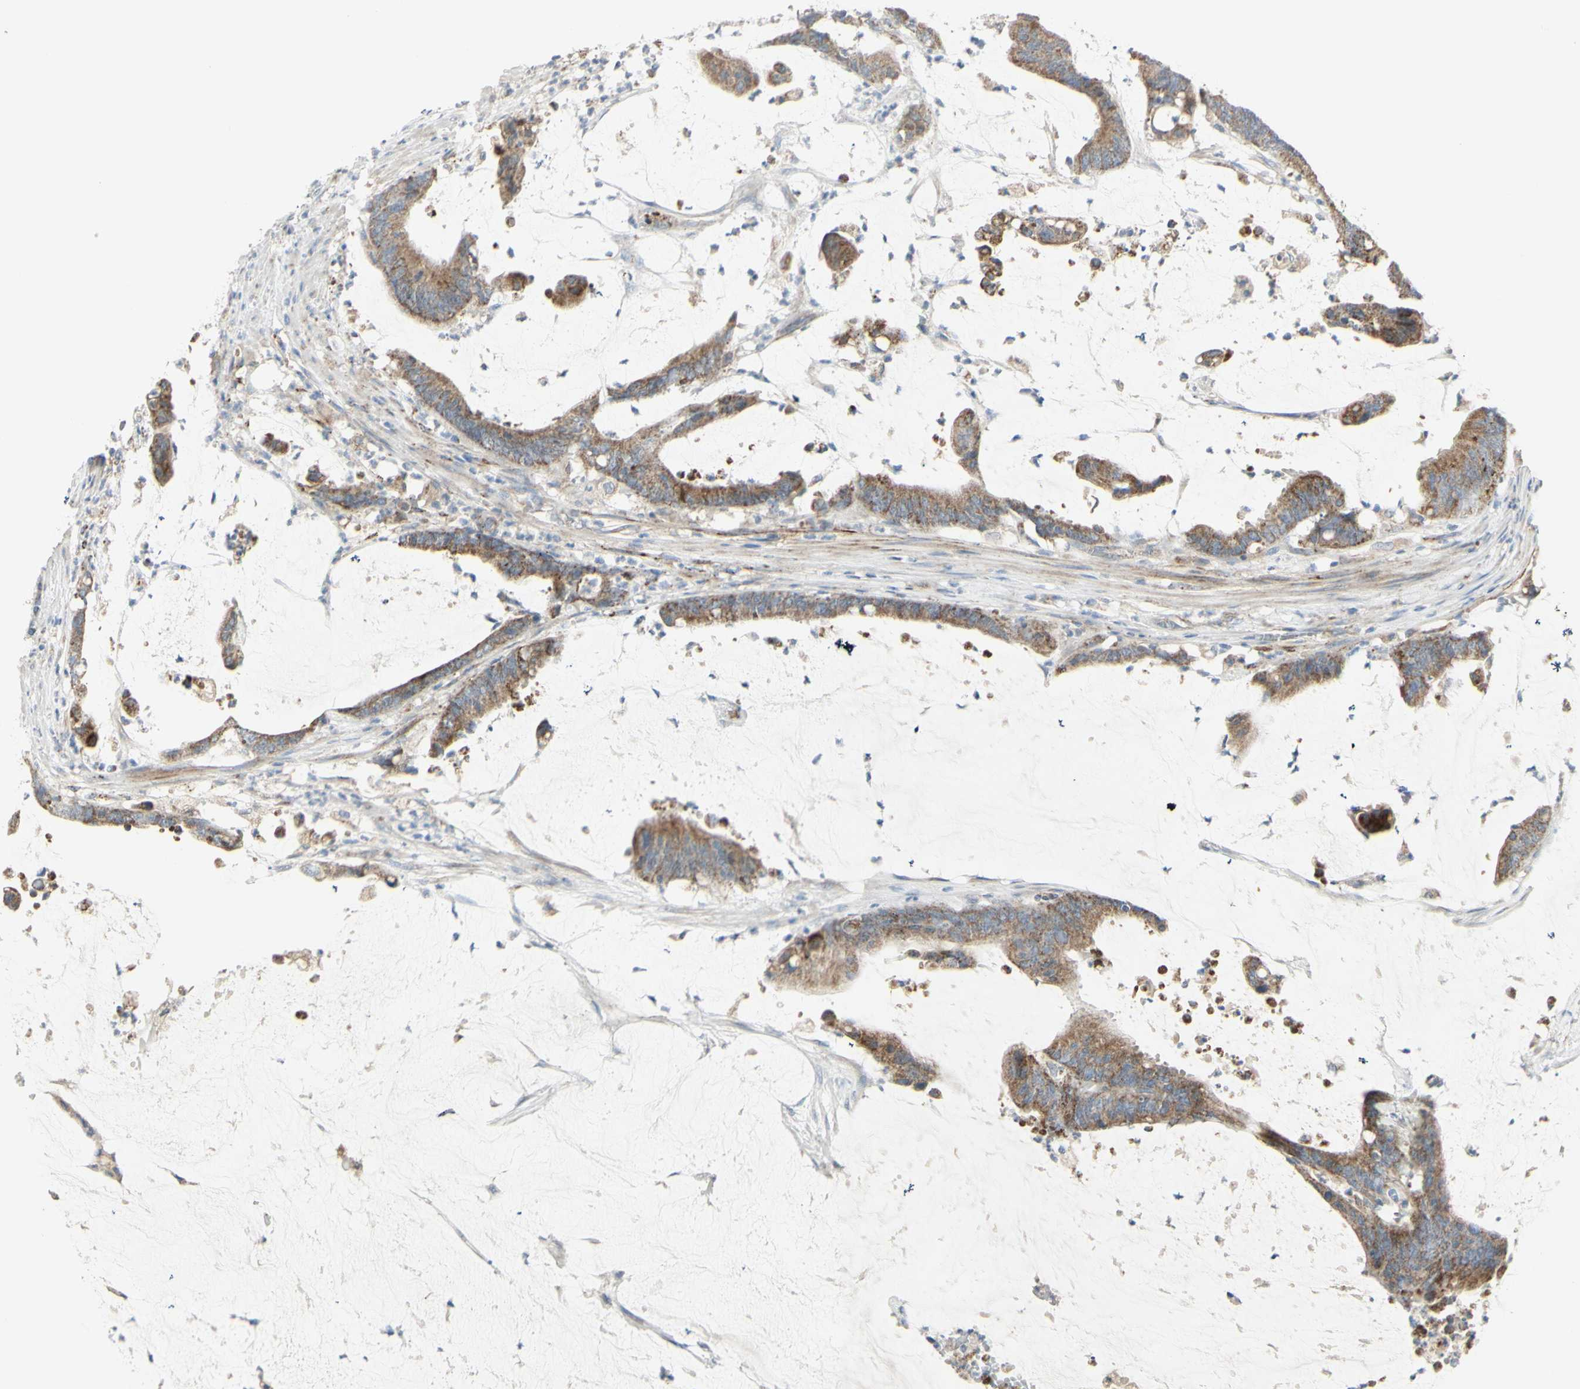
{"staining": {"intensity": "moderate", "quantity": ">75%", "location": "cytoplasmic/membranous"}, "tissue": "colorectal cancer", "cell_type": "Tumor cells", "image_type": "cancer", "snomed": [{"axis": "morphology", "description": "Adenocarcinoma, NOS"}, {"axis": "topography", "description": "Rectum"}], "caption": "This is an image of immunohistochemistry (IHC) staining of colorectal adenocarcinoma, which shows moderate staining in the cytoplasmic/membranous of tumor cells.", "gene": "CNTNAP1", "patient": {"sex": "female", "age": 66}}